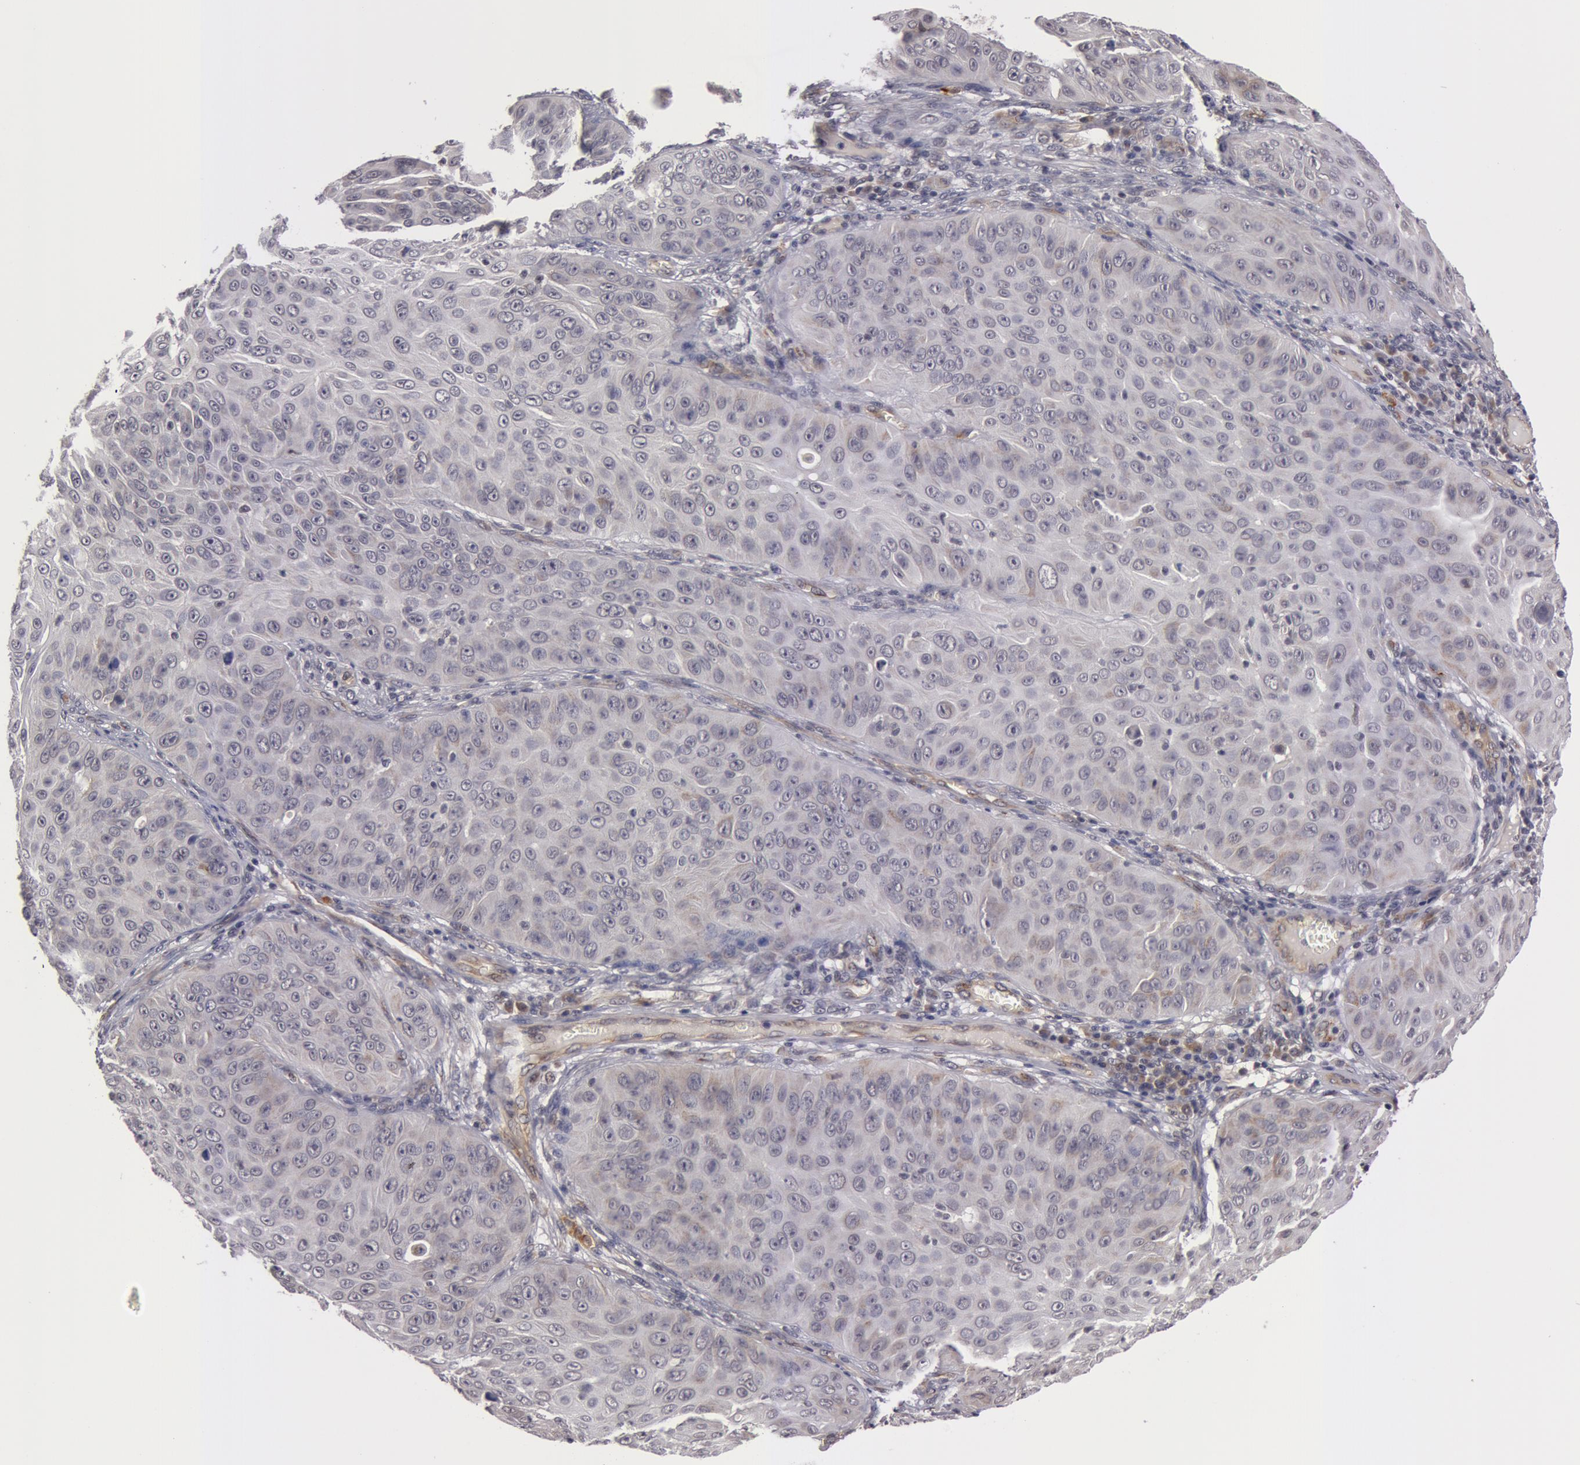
{"staining": {"intensity": "negative", "quantity": "none", "location": "none"}, "tissue": "skin cancer", "cell_type": "Tumor cells", "image_type": "cancer", "snomed": [{"axis": "morphology", "description": "Squamous cell carcinoma, NOS"}, {"axis": "topography", "description": "Skin"}], "caption": "IHC micrograph of neoplastic tissue: human skin cancer (squamous cell carcinoma) stained with DAB demonstrates no significant protein positivity in tumor cells. The staining is performed using DAB brown chromogen with nuclei counter-stained in using hematoxylin.", "gene": "SYTL4", "patient": {"sex": "male", "age": 82}}